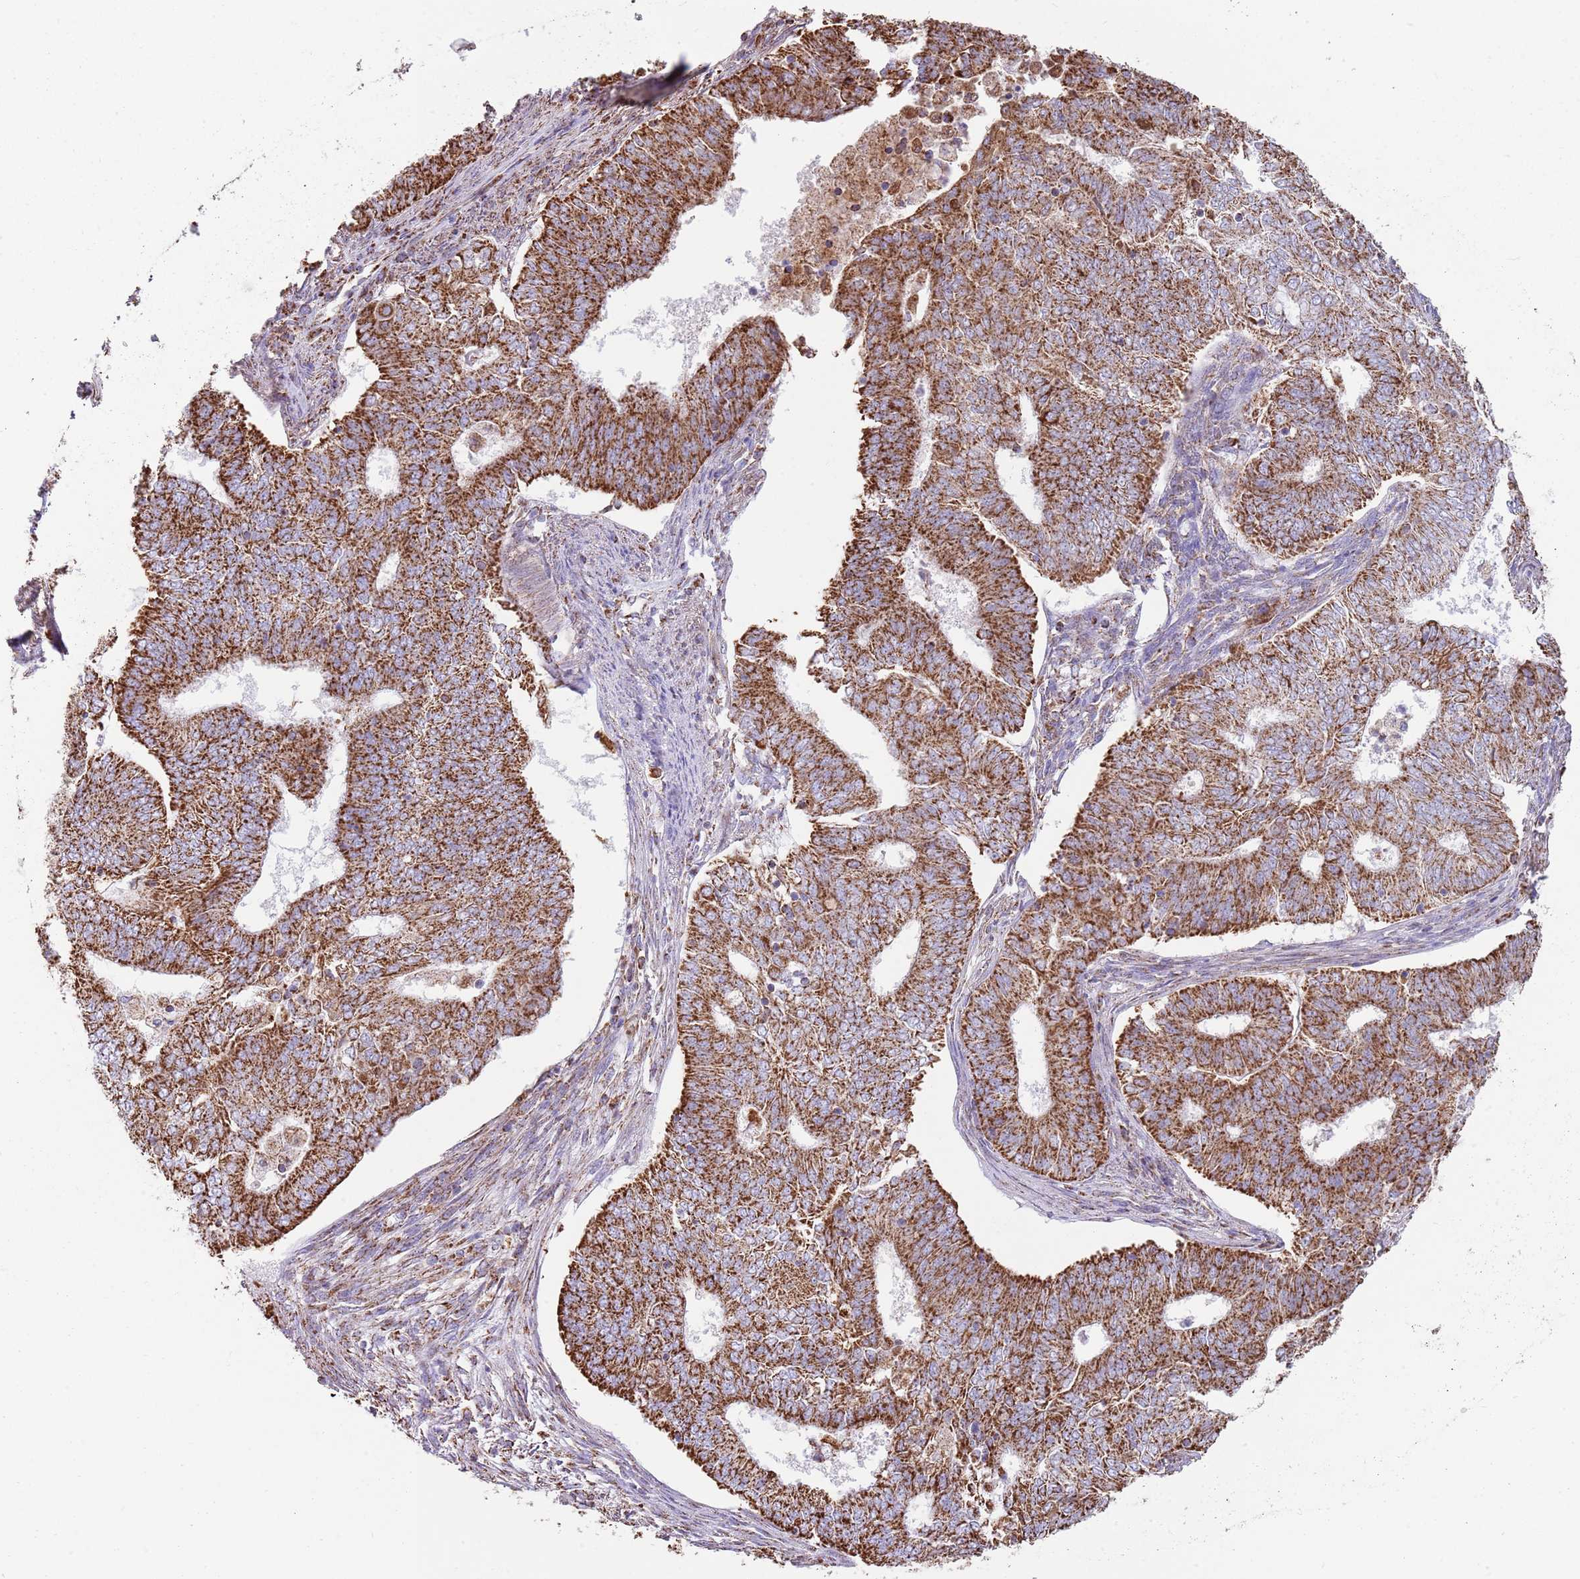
{"staining": {"intensity": "strong", "quantity": ">75%", "location": "cytoplasmic/membranous"}, "tissue": "endometrial cancer", "cell_type": "Tumor cells", "image_type": "cancer", "snomed": [{"axis": "morphology", "description": "Adenocarcinoma, NOS"}, {"axis": "topography", "description": "Endometrium"}], "caption": "There is high levels of strong cytoplasmic/membranous positivity in tumor cells of endometrial adenocarcinoma, as demonstrated by immunohistochemical staining (brown color).", "gene": "TTLL1", "patient": {"sex": "female", "age": 62}}